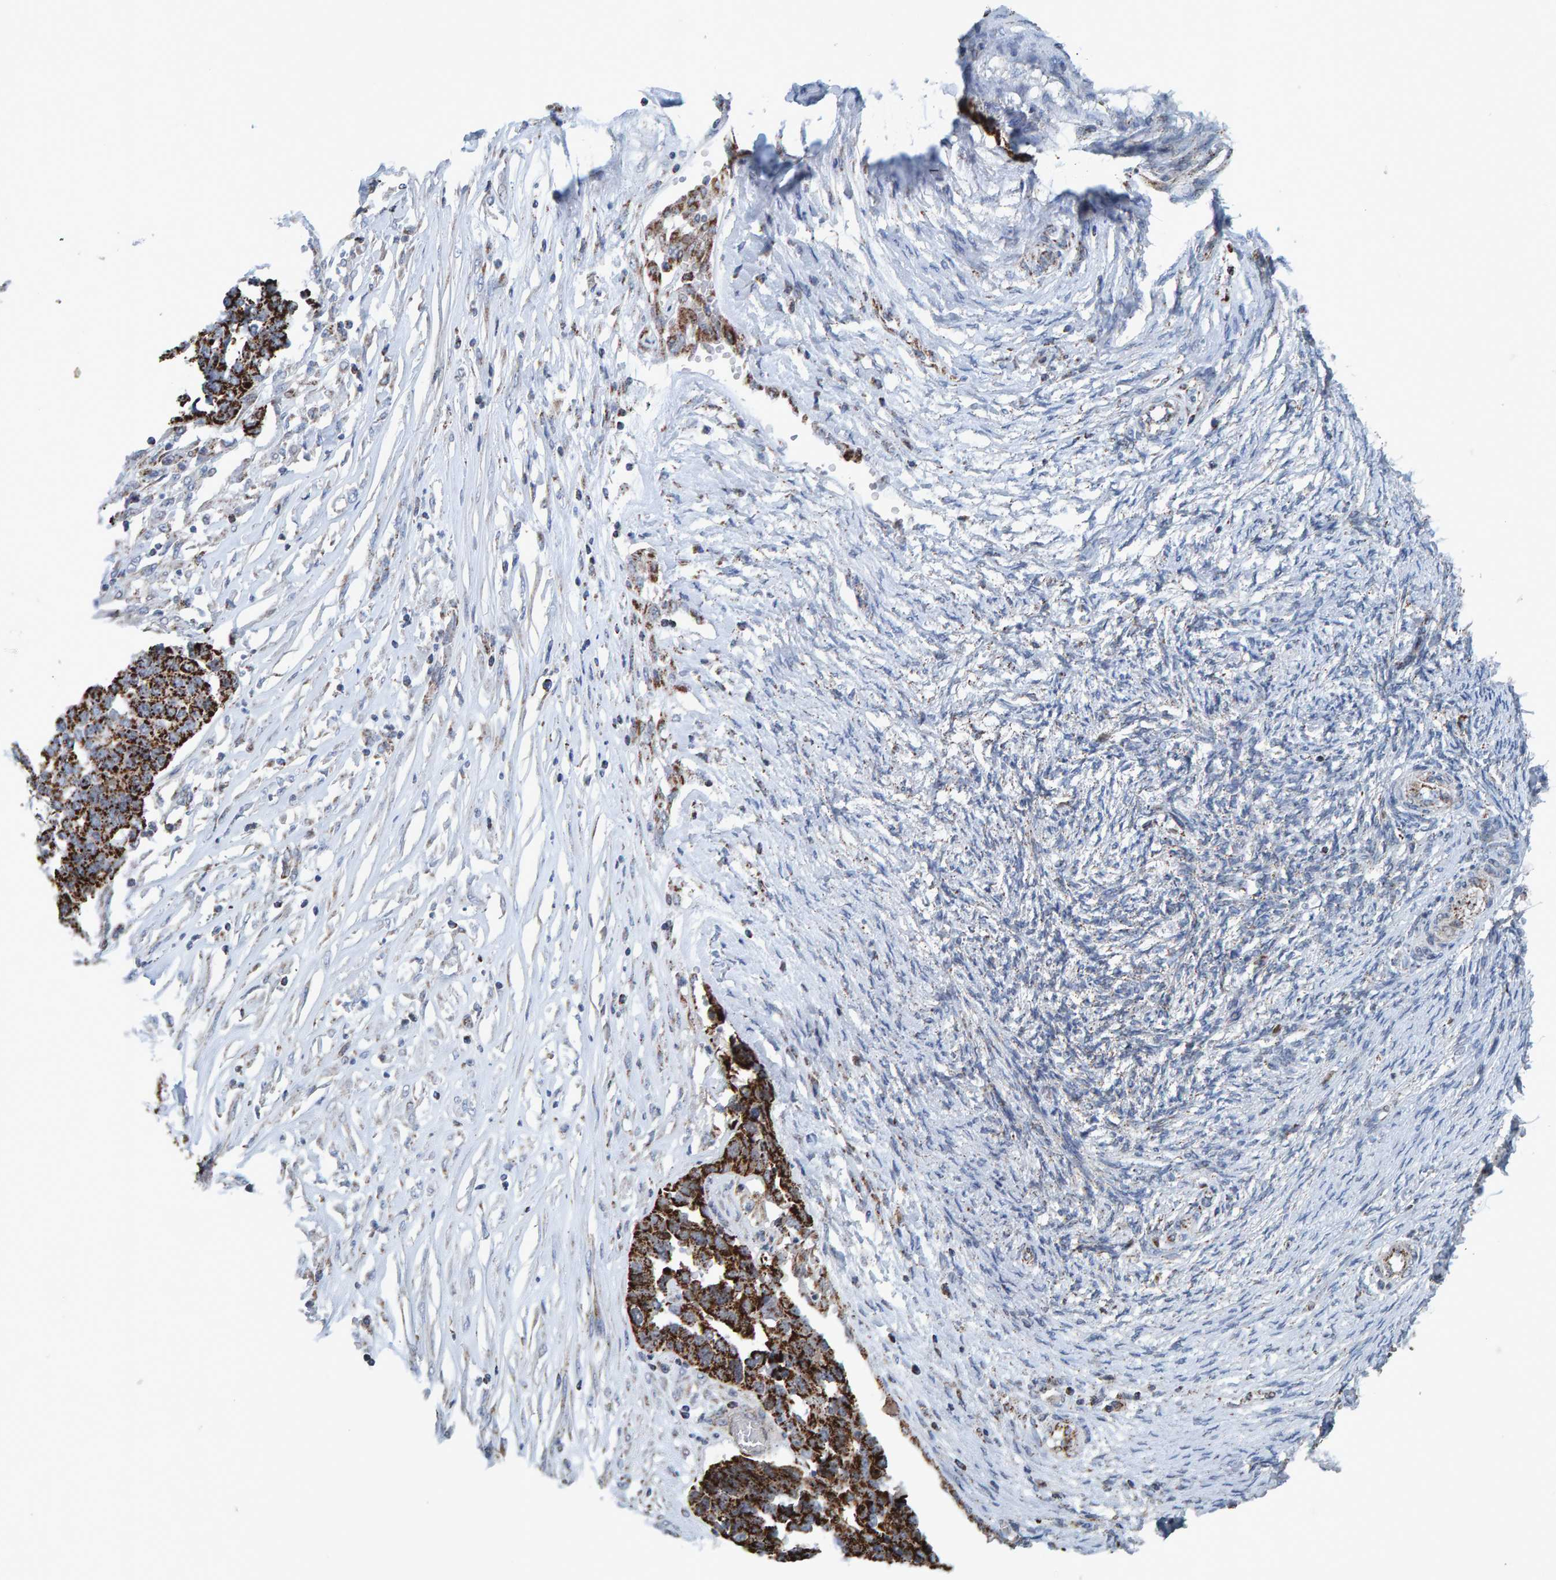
{"staining": {"intensity": "strong", "quantity": ">75%", "location": "cytoplasmic/membranous"}, "tissue": "ovarian cancer", "cell_type": "Tumor cells", "image_type": "cancer", "snomed": [{"axis": "morphology", "description": "Cystadenocarcinoma, serous, NOS"}, {"axis": "topography", "description": "Ovary"}], "caption": "Immunohistochemistry (IHC) (DAB (3,3'-diaminobenzidine)) staining of human ovarian serous cystadenocarcinoma demonstrates strong cytoplasmic/membranous protein staining in approximately >75% of tumor cells.", "gene": "ZNF48", "patient": {"sex": "female", "age": 44}}